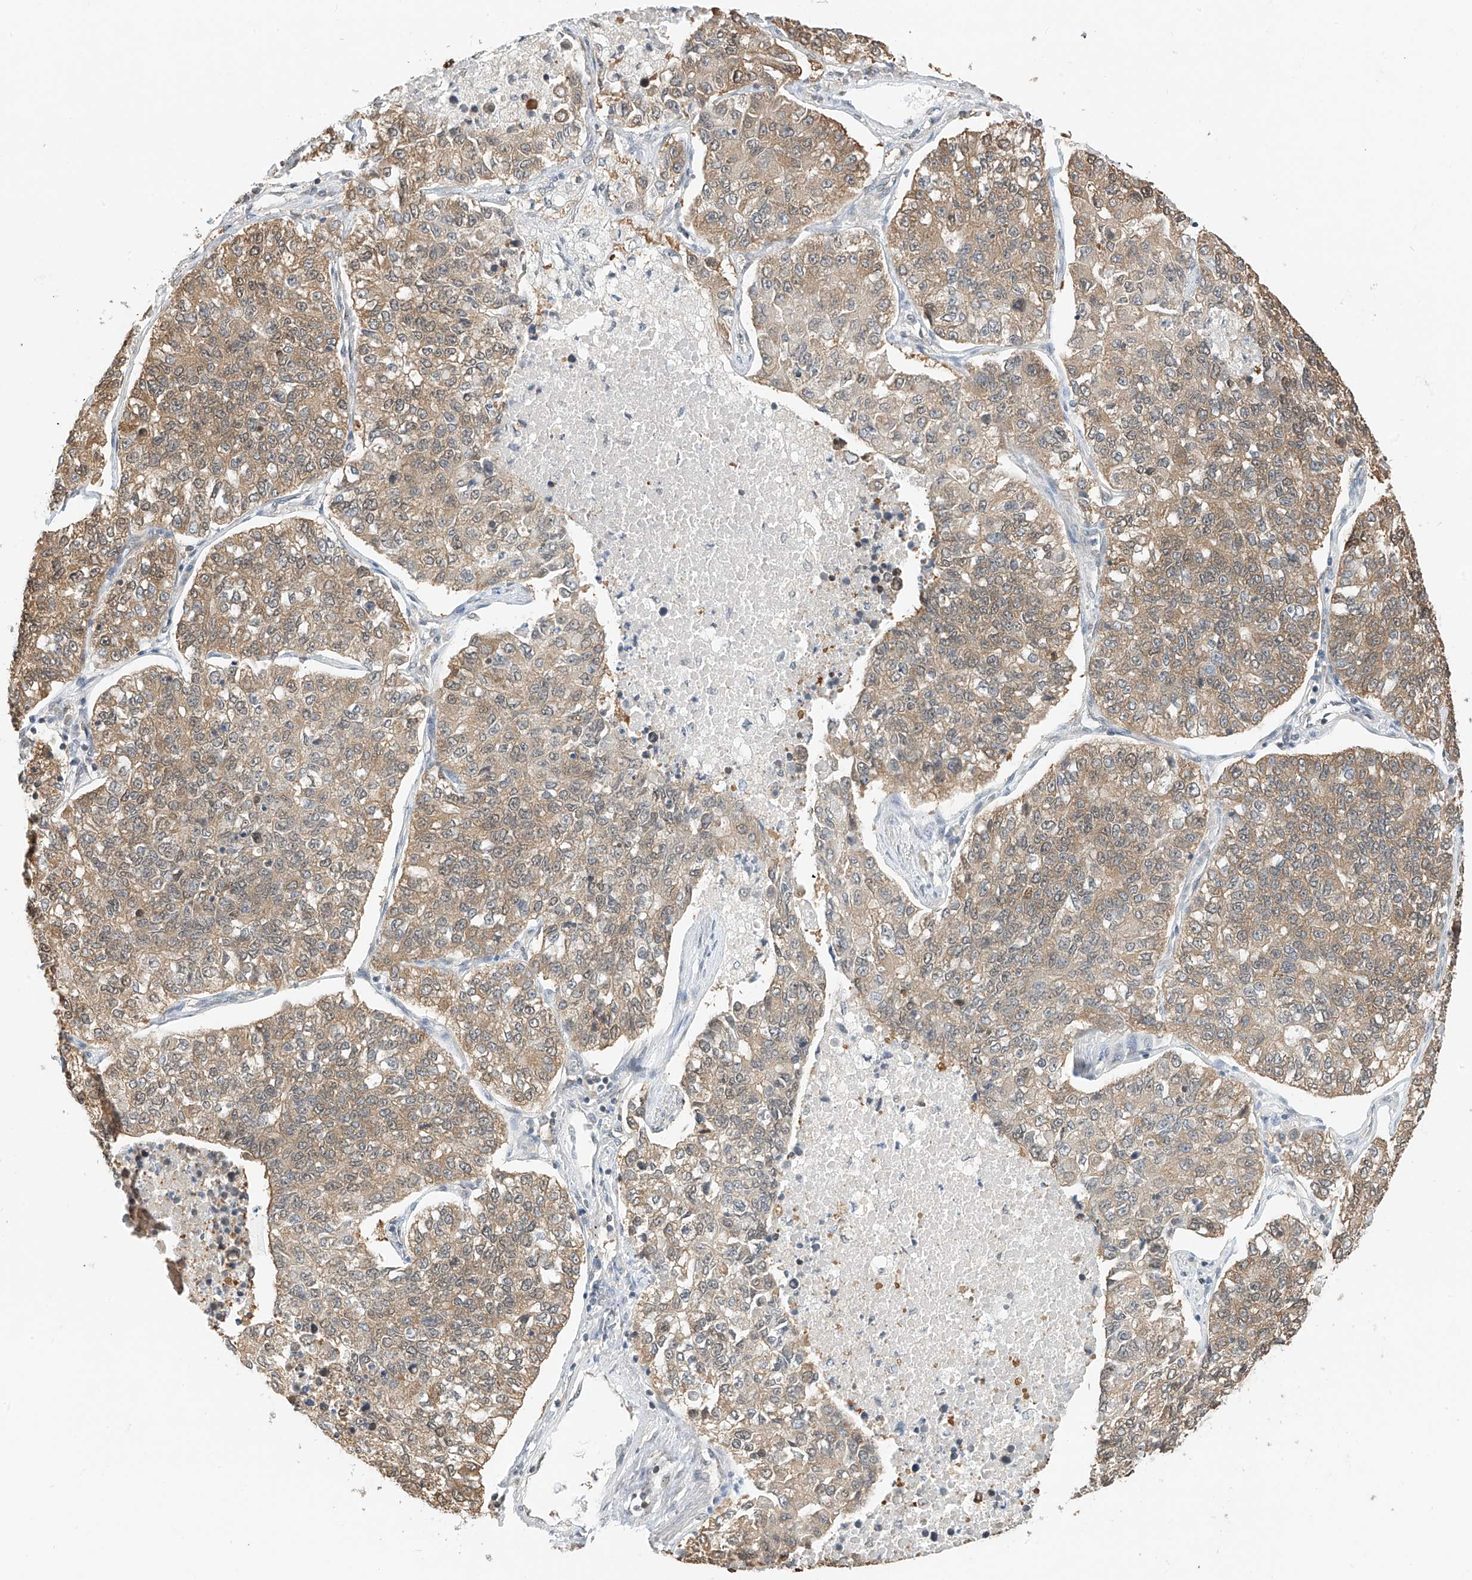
{"staining": {"intensity": "moderate", "quantity": ">75%", "location": "cytoplasmic/membranous"}, "tissue": "lung cancer", "cell_type": "Tumor cells", "image_type": "cancer", "snomed": [{"axis": "morphology", "description": "Adenocarcinoma, NOS"}, {"axis": "topography", "description": "Lung"}], "caption": "Brown immunohistochemical staining in human lung cancer (adenocarcinoma) displays moderate cytoplasmic/membranous staining in about >75% of tumor cells. The staining was performed using DAB (3,3'-diaminobenzidine), with brown indicating positive protein expression. Nuclei are stained blue with hematoxylin.", "gene": "PPA2", "patient": {"sex": "male", "age": 49}}